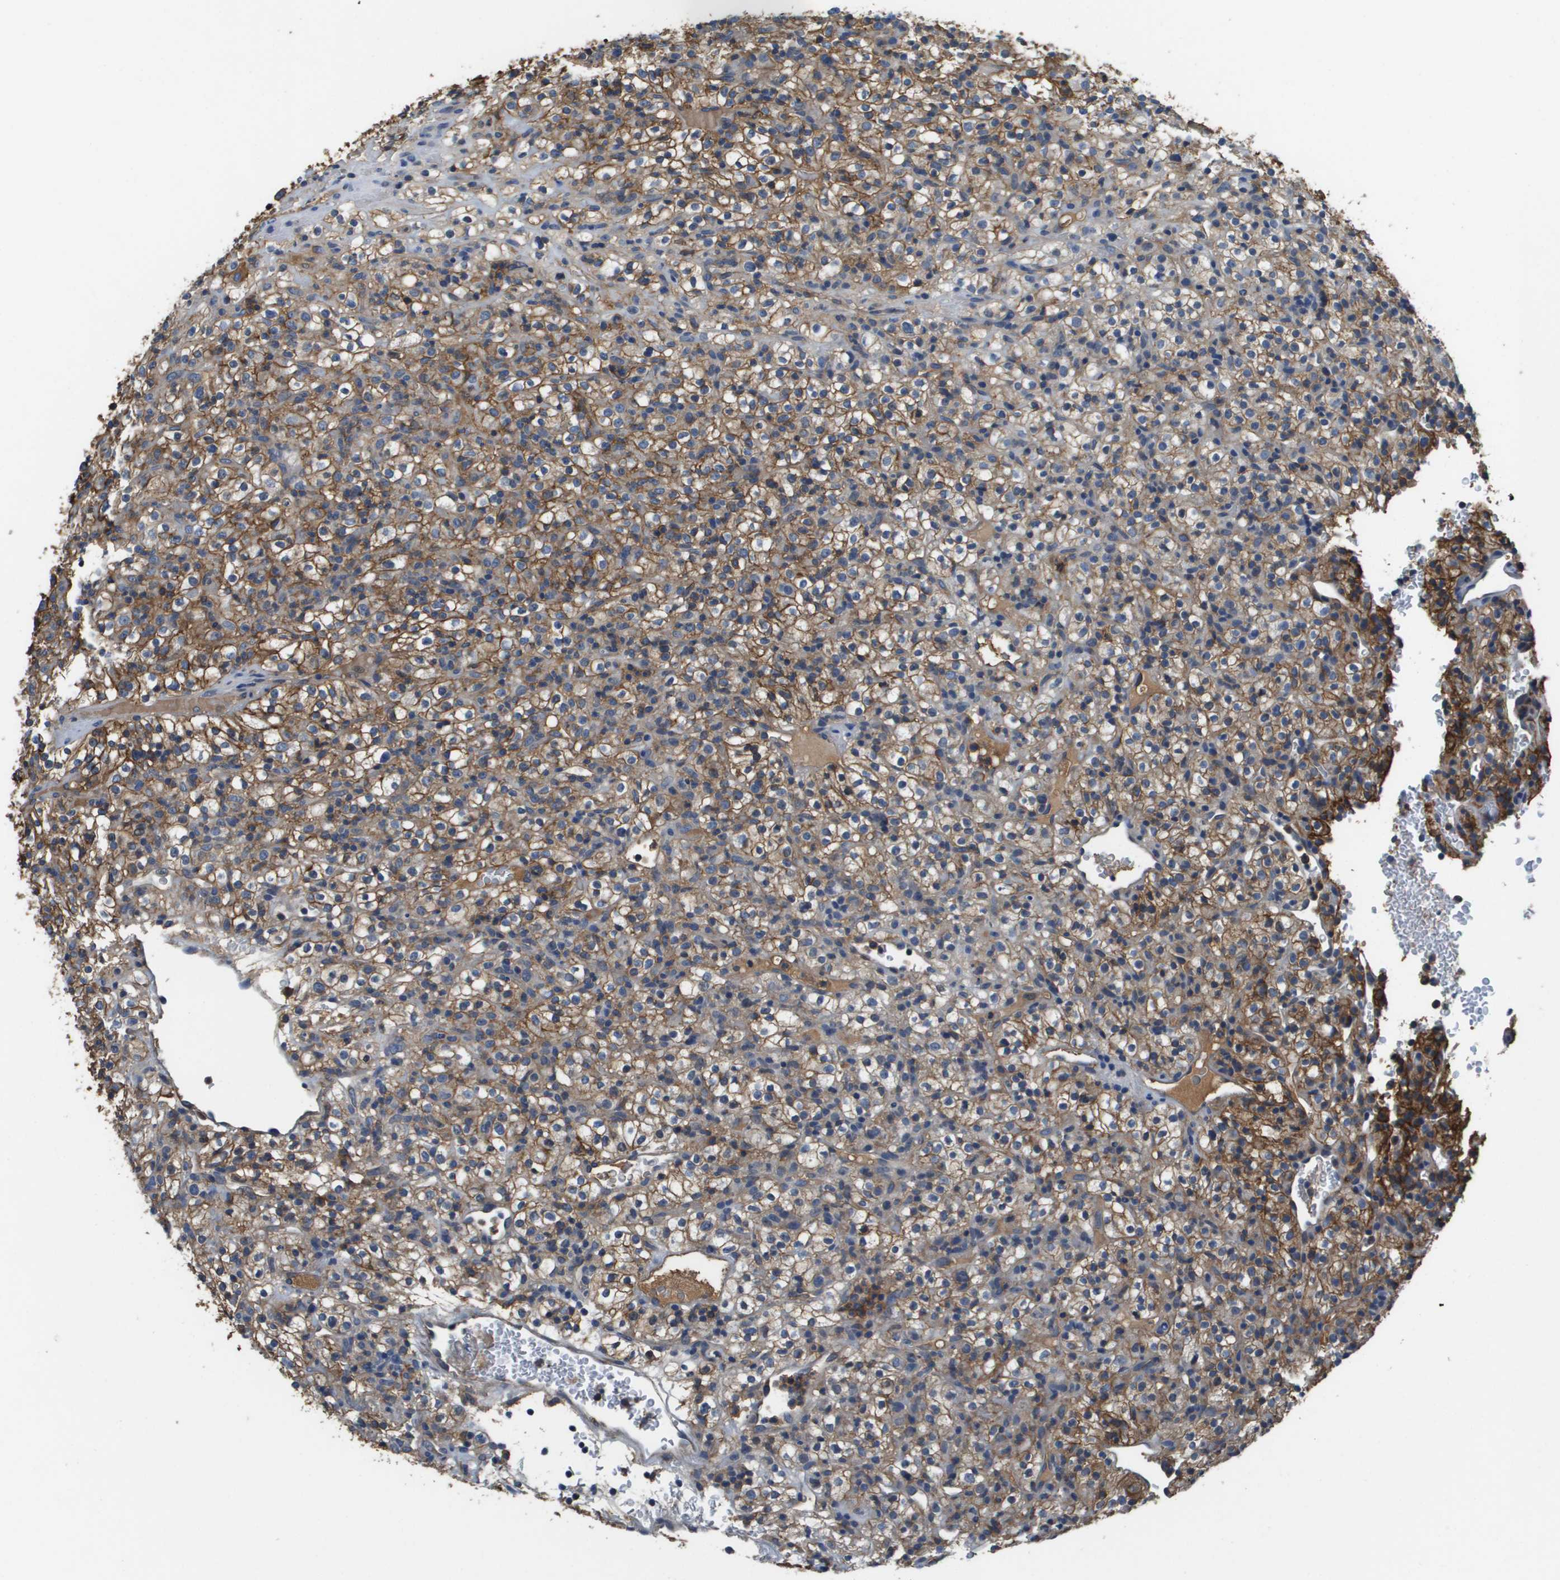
{"staining": {"intensity": "moderate", "quantity": ">75%", "location": "cytoplasmic/membranous"}, "tissue": "renal cancer", "cell_type": "Tumor cells", "image_type": "cancer", "snomed": [{"axis": "morphology", "description": "Normal tissue, NOS"}, {"axis": "morphology", "description": "Adenocarcinoma, NOS"}, {"axis": "topography", "description": "Kidney"}], "caption": "DAB (3,3'-diaminobenzidine) immunohistochemical staining of human renal adenocarcinoma demonstrates moderate cytoplasmic/membranous protein expression in about >75% of tumor cells. (DAB = brown stain, brightfield microscopy at high magnification).", "gene": "SLC16A3", "patient": {"sex": "female", "age": 72}}